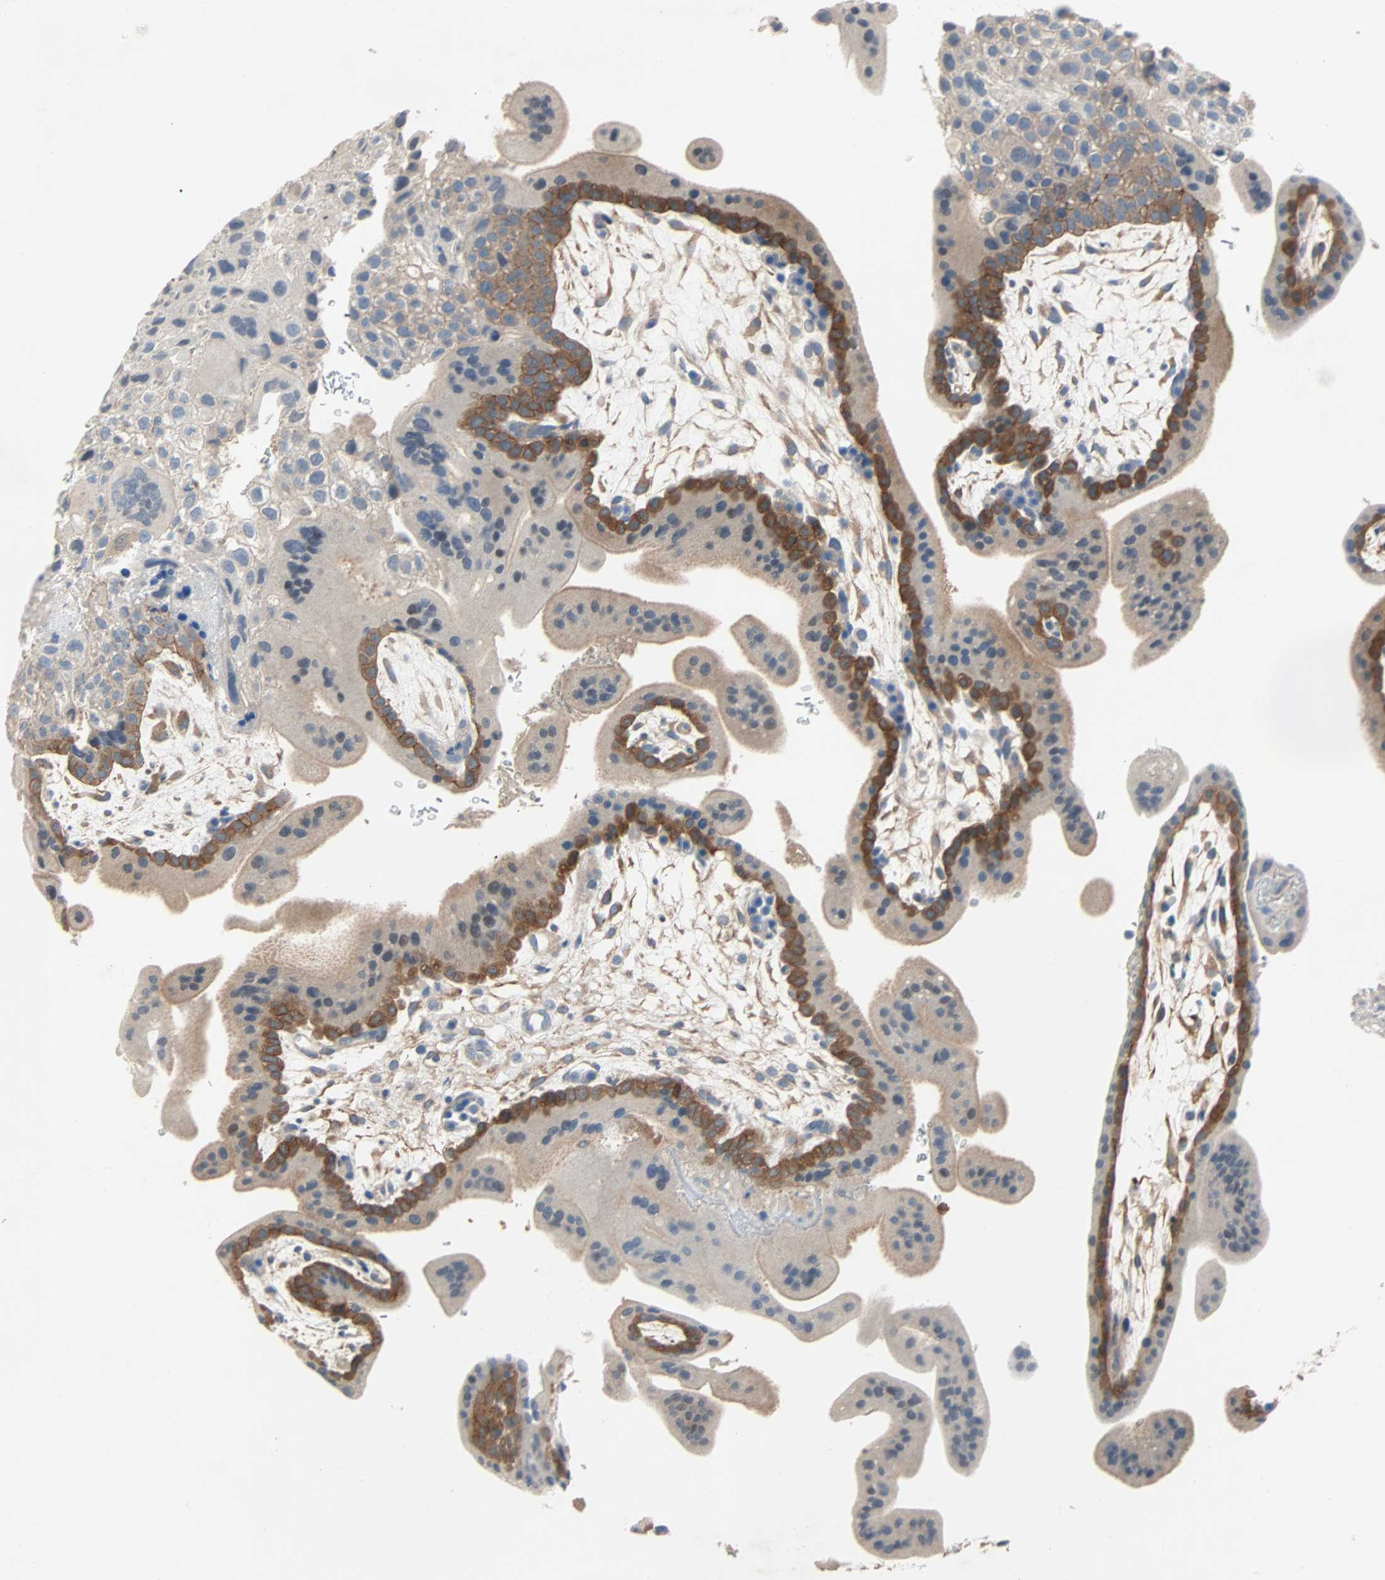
{"staining": {"intensity": "negative", "quantity": "none", "location": "none"}, "tissue": "placenta", "cell_type": "Decidual cells", "image_type": "normal", "snomed": [{"axis": "morphology", "description": "Normal tissue, NOS"}, {"axis": "topography", "description": "Placenta"}], "caption": "There is no significant positivity in decidual cells of placenta. (IHC, brightfield microscopy, high magnification).", "gene": "TNFRSF12A", "patient": {"sex": "female", "age": 35}}